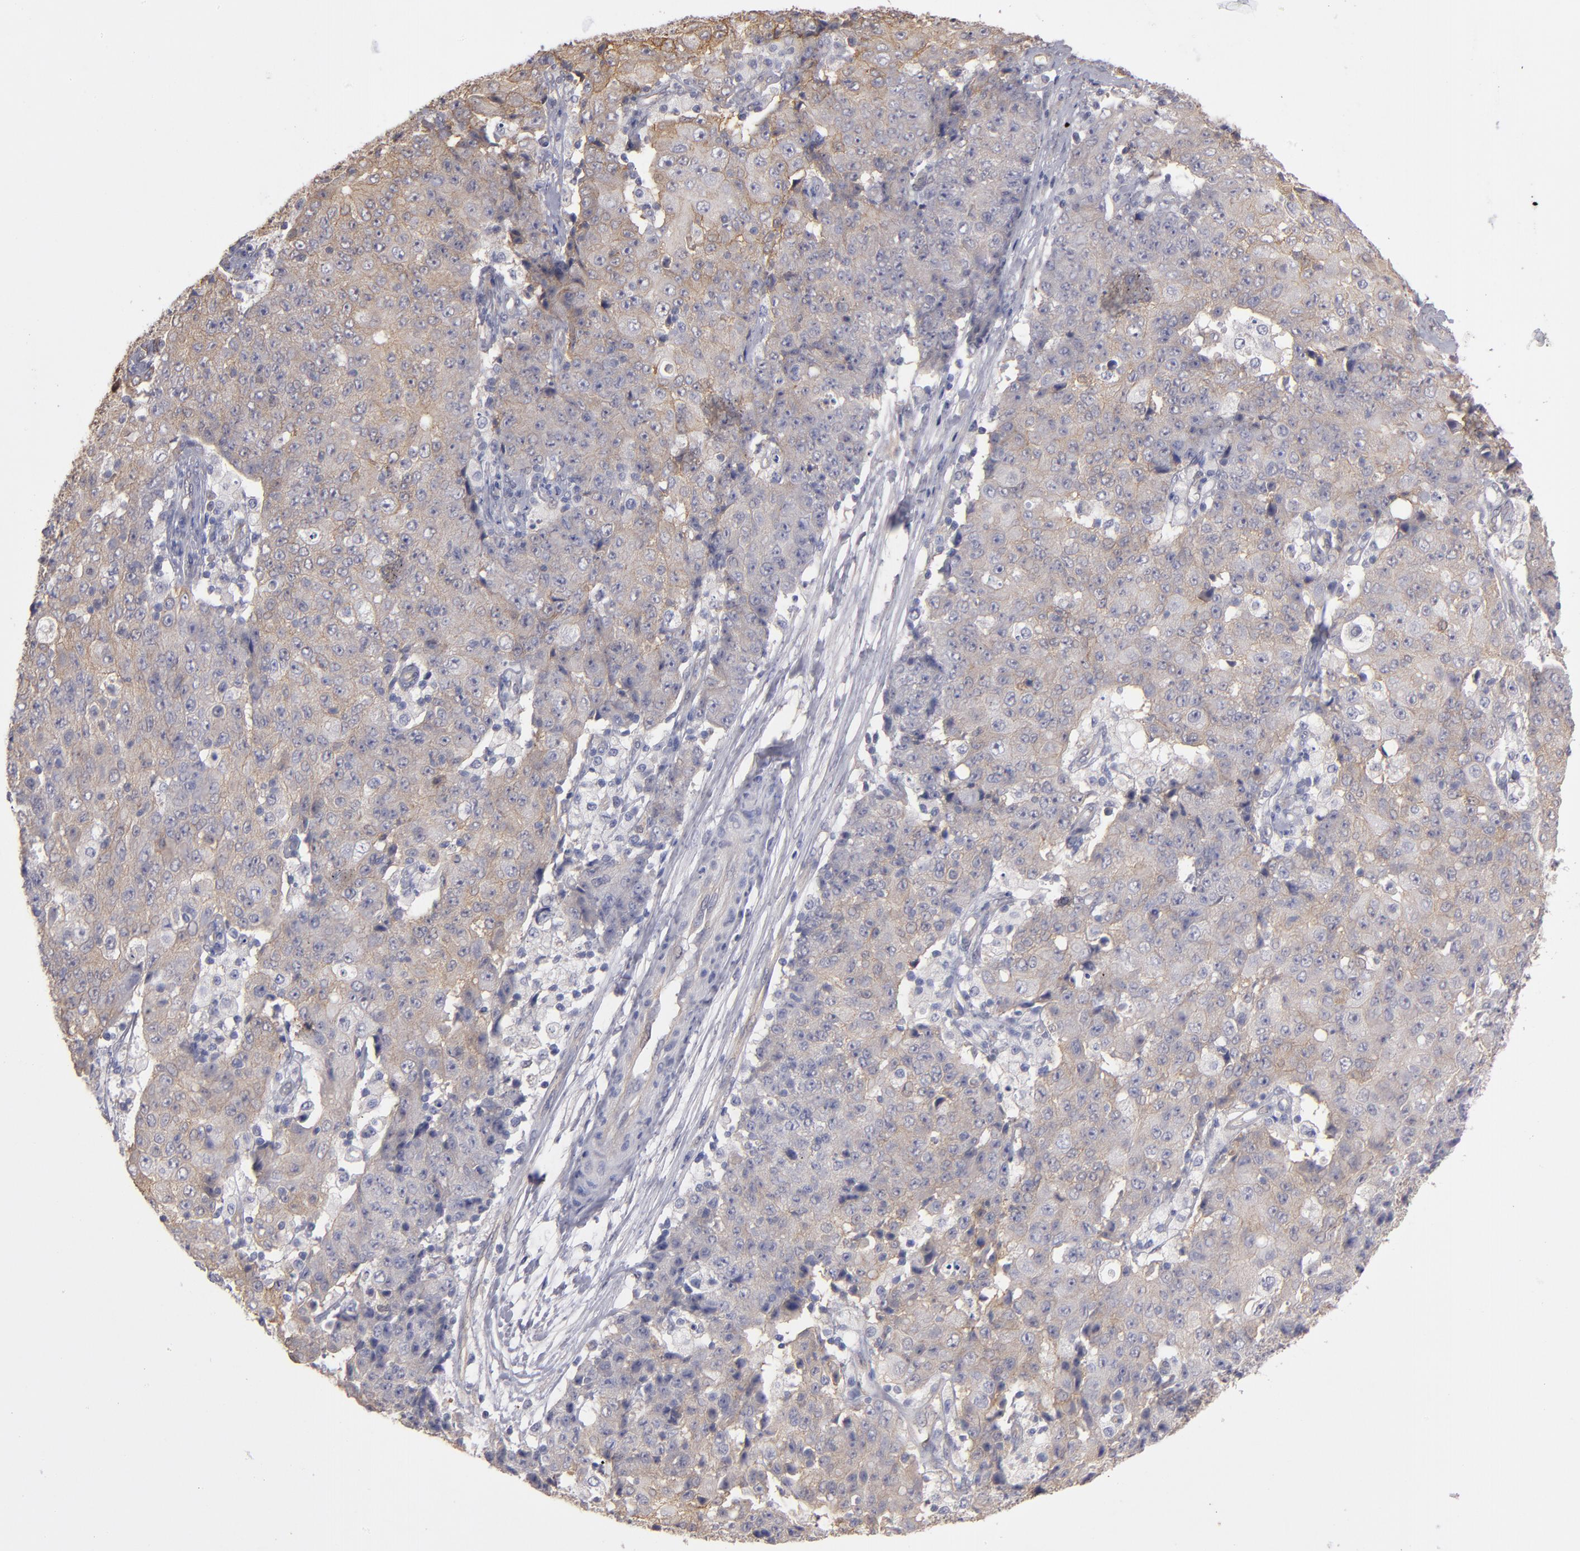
{"staining": {"intensity": "weak", "quantity": ">75%", "location": "cytoplasmic/membranous"}, "tissue": "ovarian cancer", "cell_type": "Tumor cells", "image_type": "cancer", "snomed": [{"axis": "morphology", "description": "Carcinoma, endometroid"}, {"axis": "topography", "description": "Ovary"}], "caption": "Weak cytoplasmic/membranous protein staining is appreciated in approximately >75% of tumor cells in ovarian endometroid carcinoma.", "gene": "NDRG2", "patient": {"sex": "female", "age": 42}}